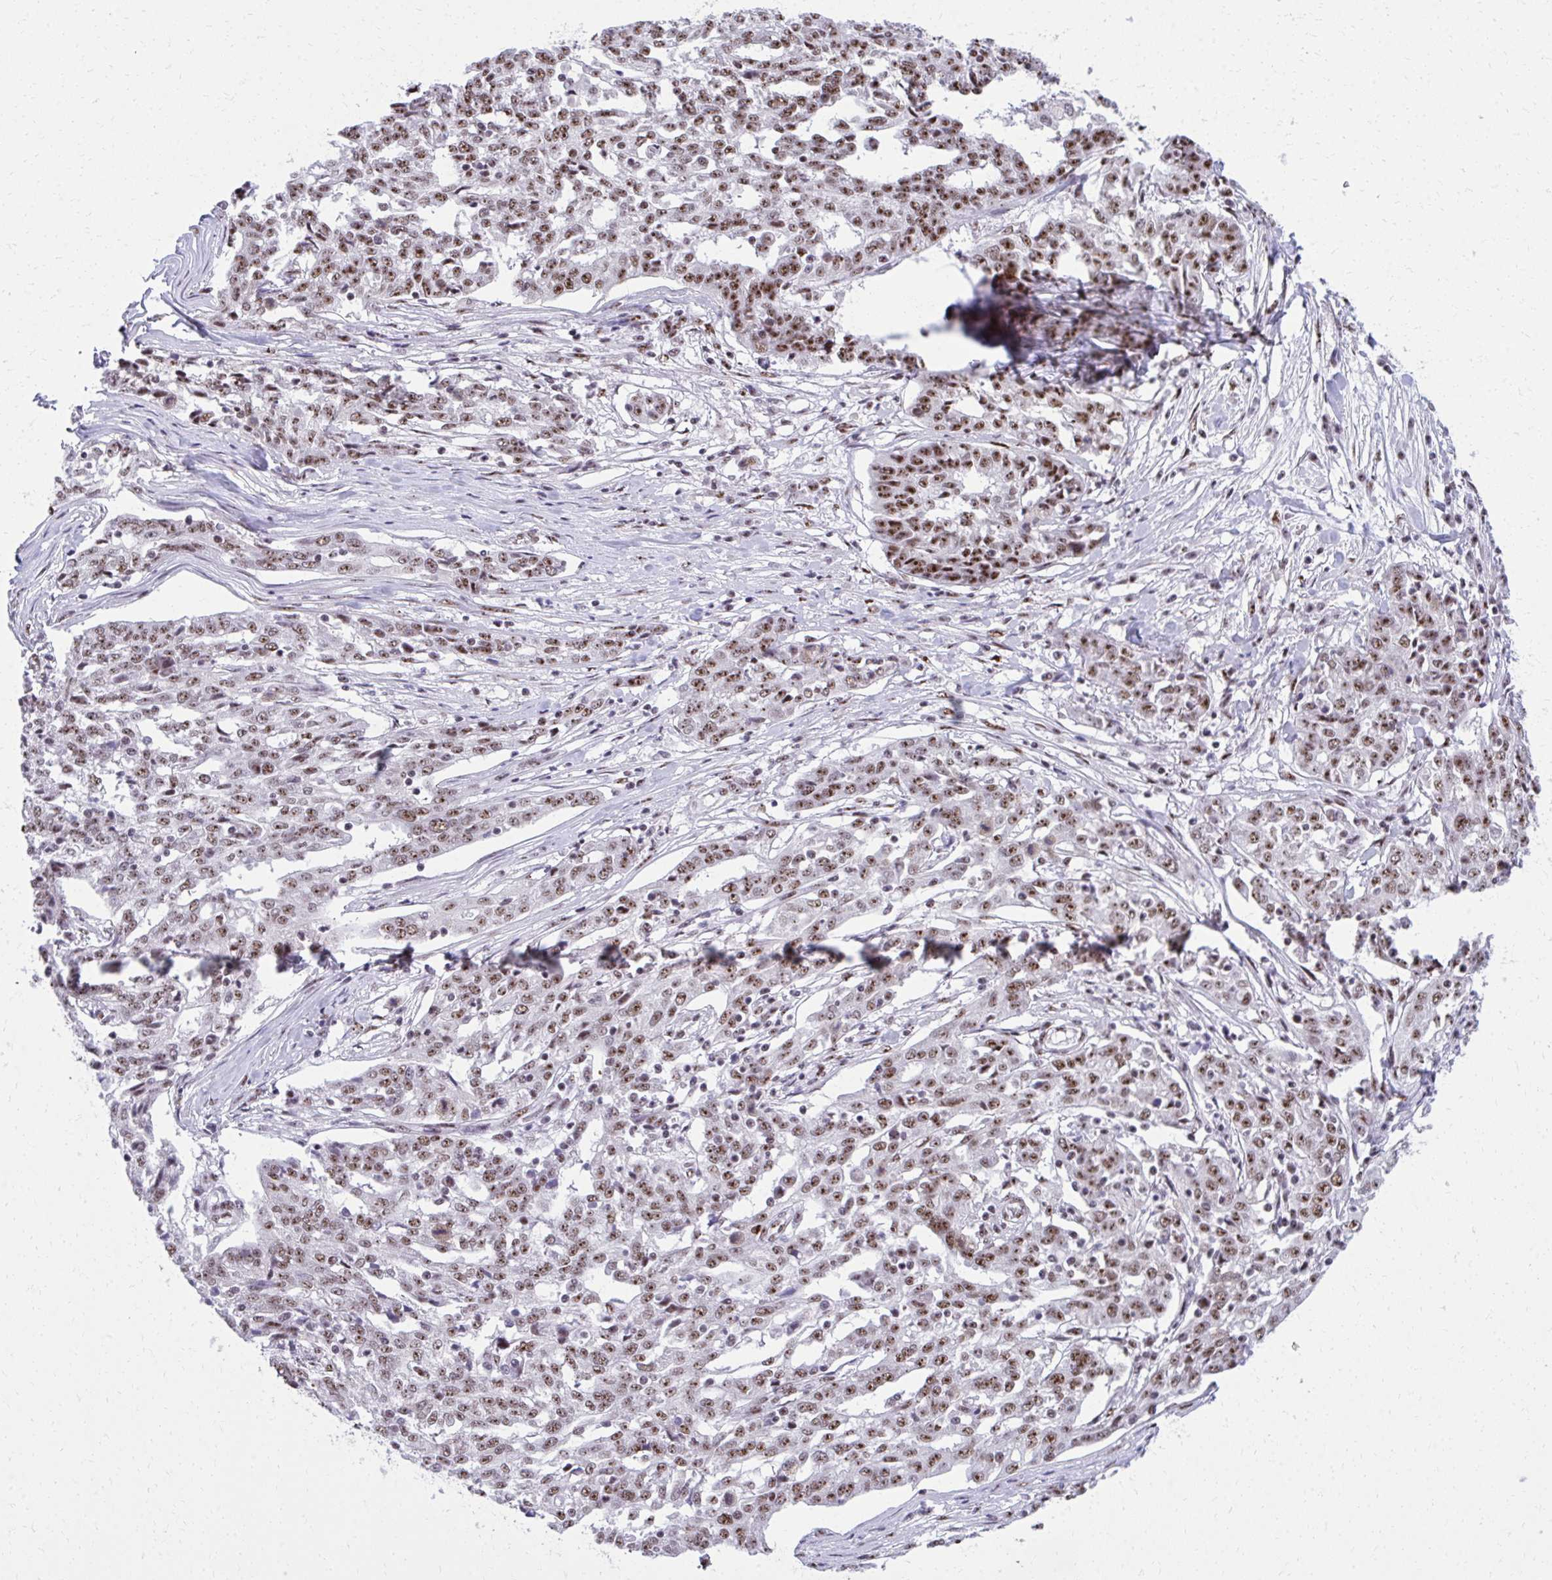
{"staining": {"intensity": "moderate", "quantity": ">75%", "location": "nuclear"}, "tissue": "ovarian cancer", "cell_type": "Tumor cells", "image_type": "cancer", "snomed": [{"axis": "morphology", "description": "Cystadenocarcinoma, serous, NOS"}, {"axis": "topography", "description": "Ovary"}], "caption": "High-magnification brightfield microscopy of ovarian cancer stained with DAB (brown) and counterstained with hematoxylin (blue). tumor cells exhibit moderate nuclear expression is identified in approximately>75% of cells.", "gene": "PELP1", "patient": {"sex": "female", "age": 67}}